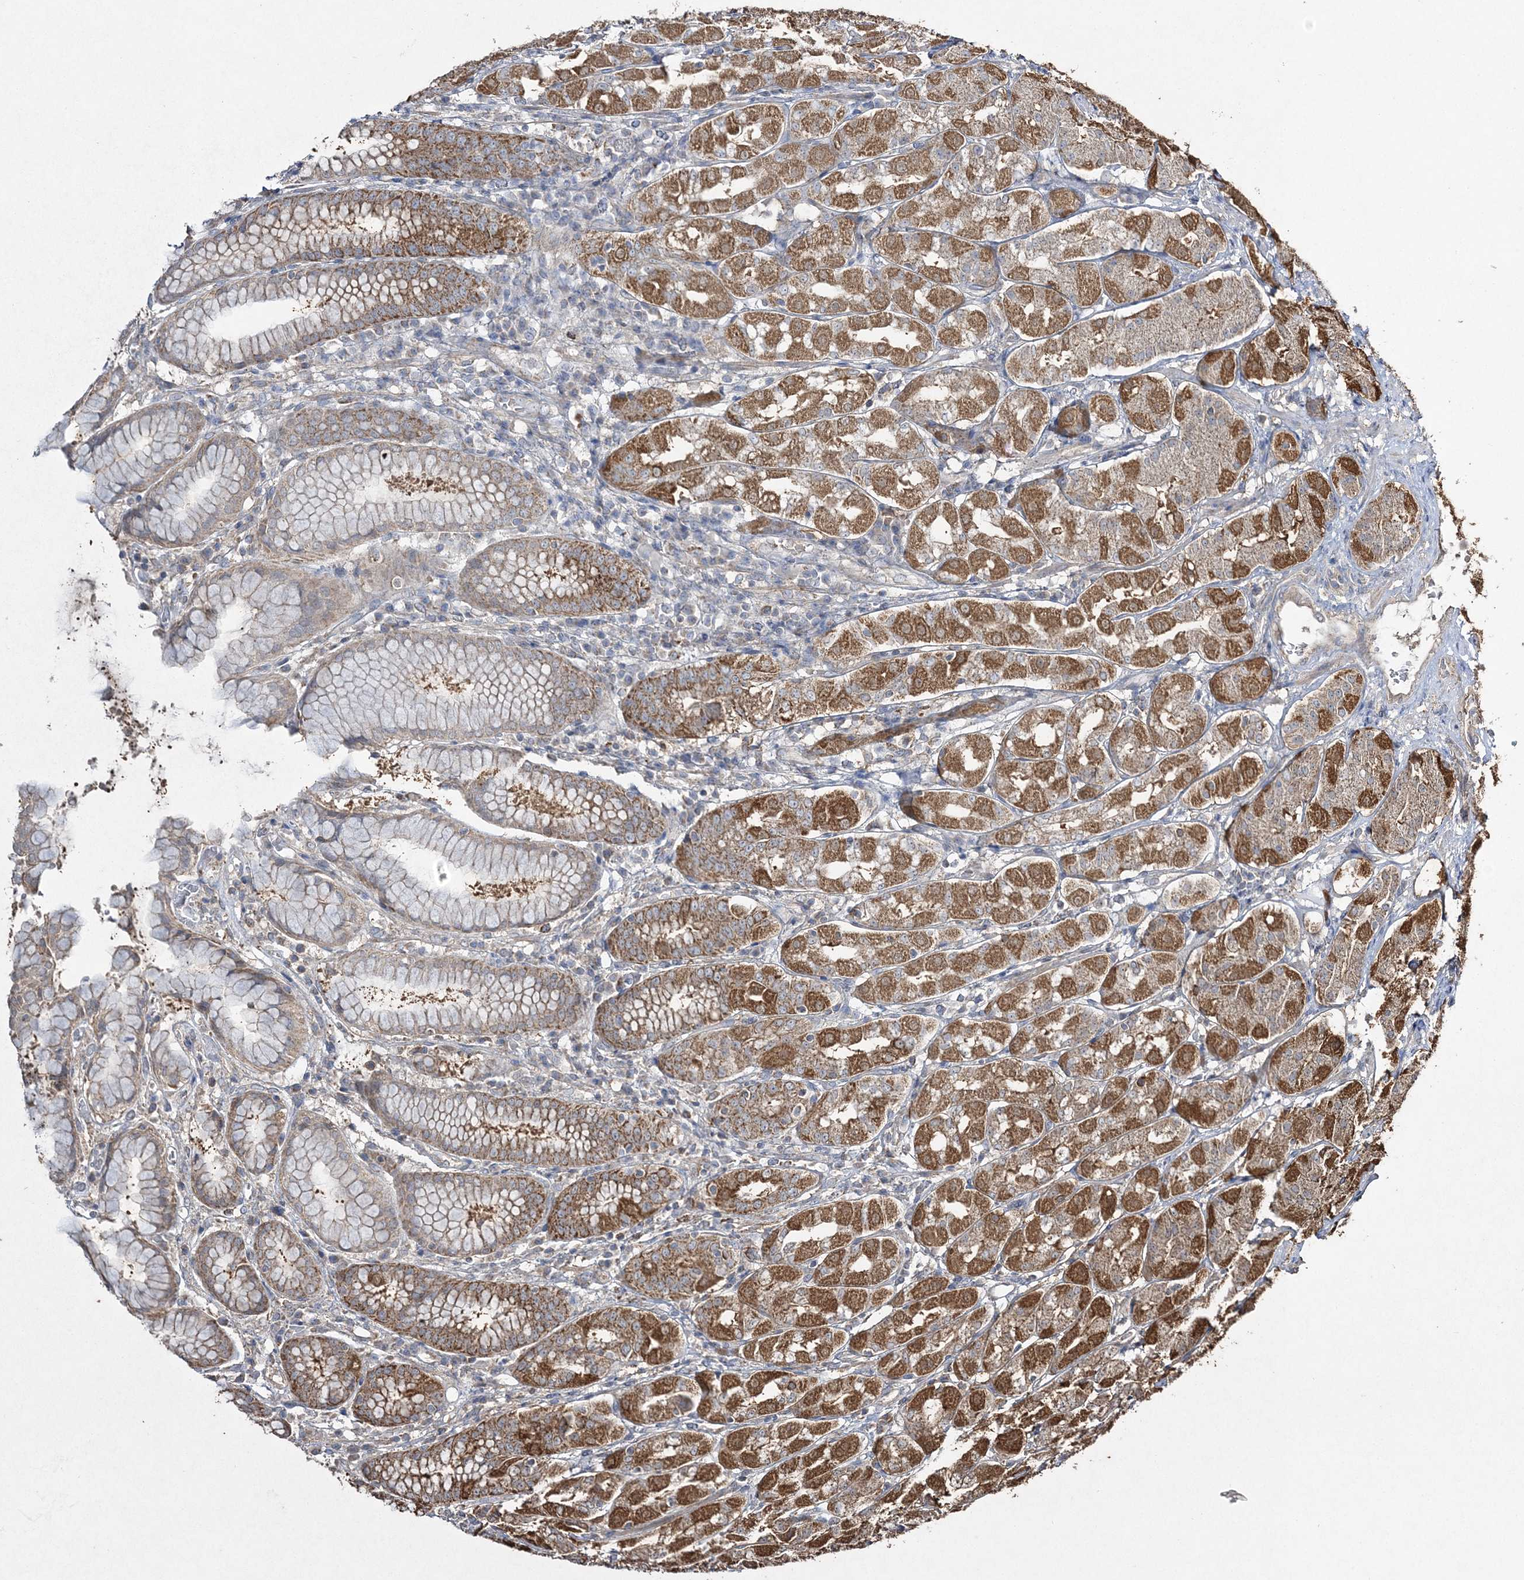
{"staining": {"intensity": "moderate", "quantity": ">75%", "location": "cytoplasmic/membranous"}, "tissue": "stomach", "cell_type": "Glandular cells", "image_type": "normal", "snomed": [{"axis": "morphology", "description": "Normal tissue, NOS"}, {"axis": "topography", "description": "Stomach"}, {"axis": "topography", "description": "Stomach, lower"}], "caption": "IHC image of normal stomach stained for a protein (brown), which displays medium levels of moderate cytoplasmic/membranous staining in about >75% of glandular cells.", "gene": "GRSF1", "patient": {"sex": "female", "age": 56}}